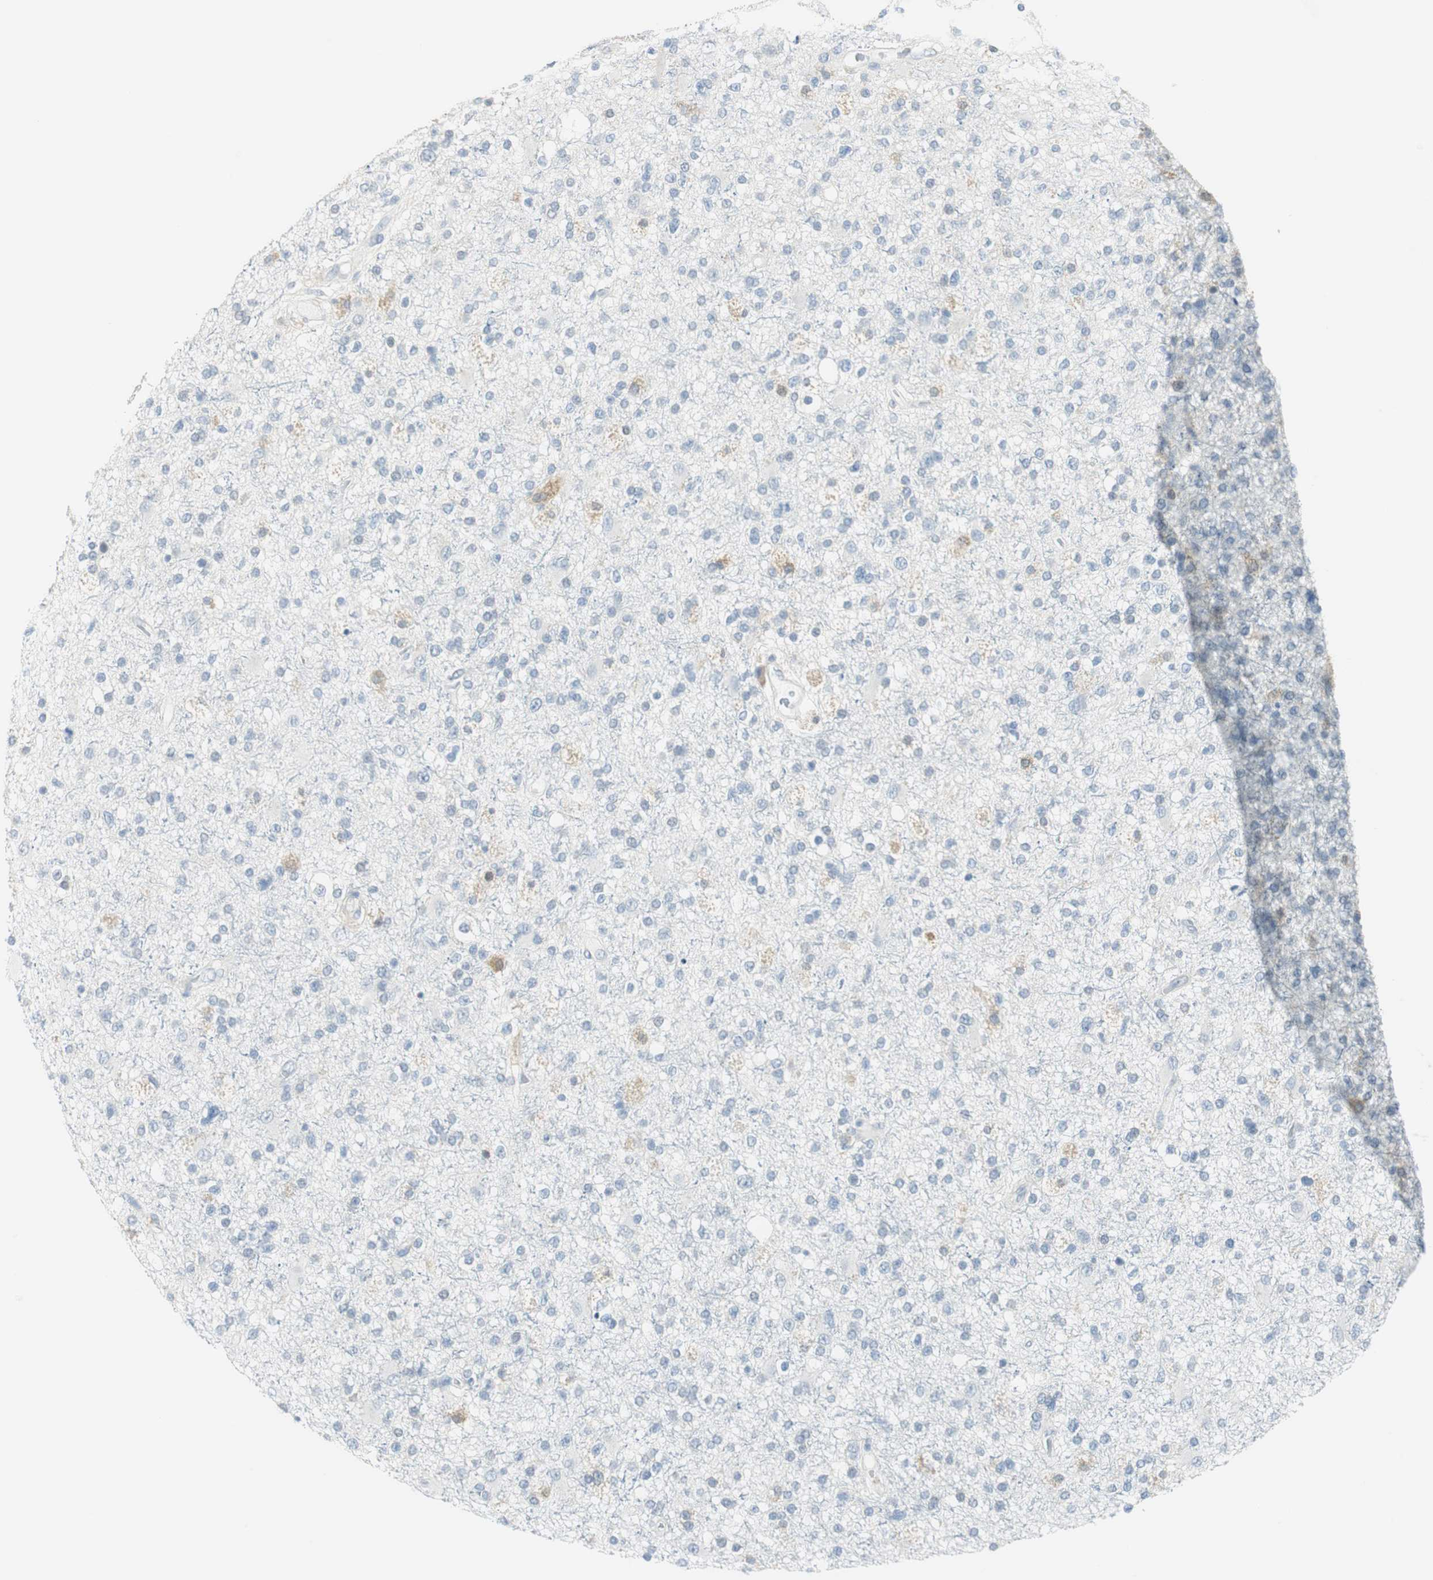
{"staining": {"intensity": "weak", "quantity": "<25%", "location": "cytoplasmic/membranous"}, "tissue": "glioma", "cell_type": "Tumor cells", "image_type": "cancer", "snomed": [{"axis": "morphology", "description": "Glioma, malignant, High grade"}, {"axis": "topography", "description": "Brain"}], "caption": "High magnification brightfield microscopy of glioma stained with DAB (brown) and counterstained with hematoxylin (blue): tumor cells show no significant positivity.", "gene": "MSTO1", "patient": {"sex": "male", "age": 33}}